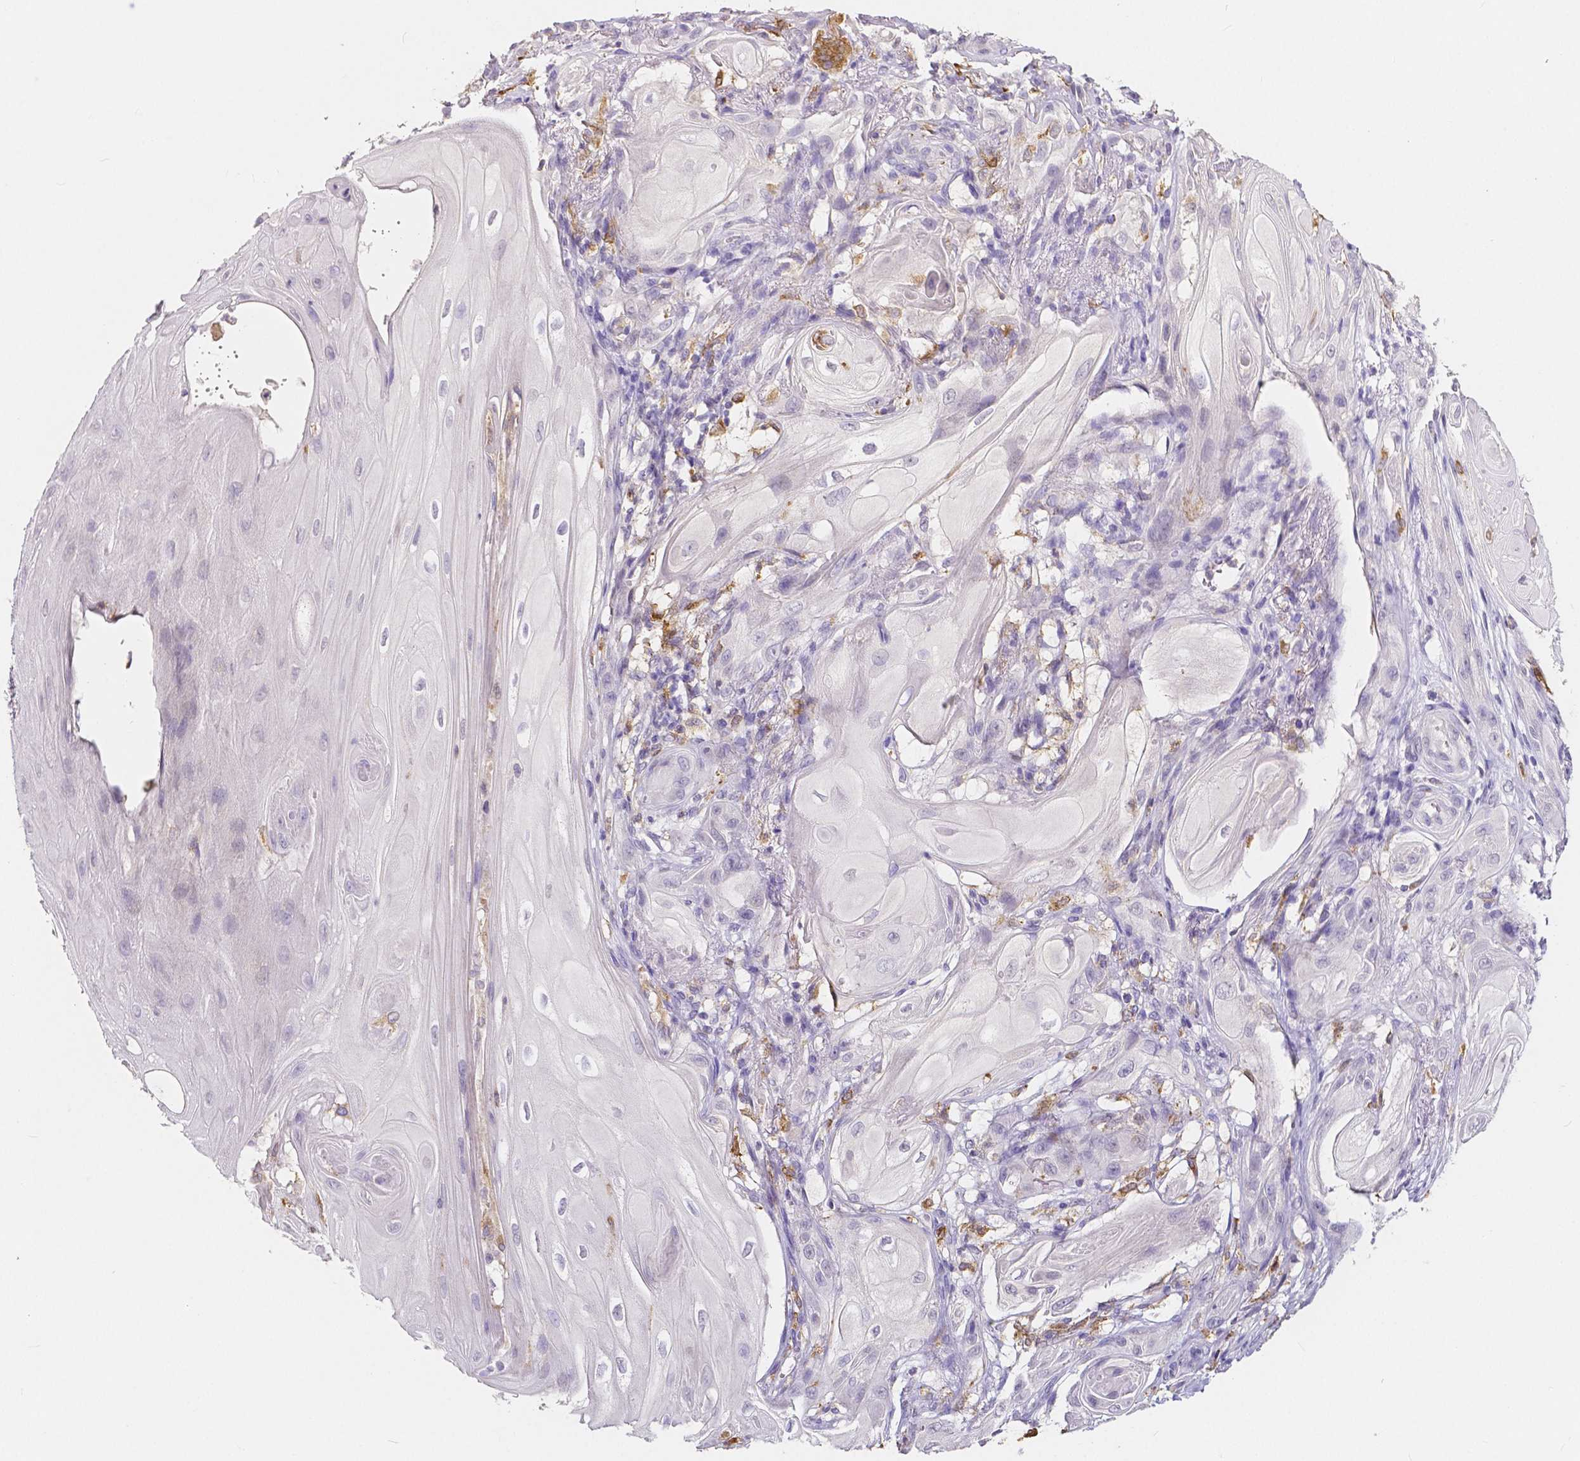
{"staining": {"intensity": "negative", "quantity": "none", "location": "none"}, "tissue": "skin cancer", "cell_type": "Tumor cells", "image_type": "cancer", "snomed": [{"axis": "morphology", "description": "Squamous cell carcinoma, NOS"}, {"axis": "topography", "description": "Skin"}], "caption": "There is no significant staining in tumor cells of skin squamous cell carcinoma.", "gene": "ACP5", "patient": {"sex": "male", "age": 62}}